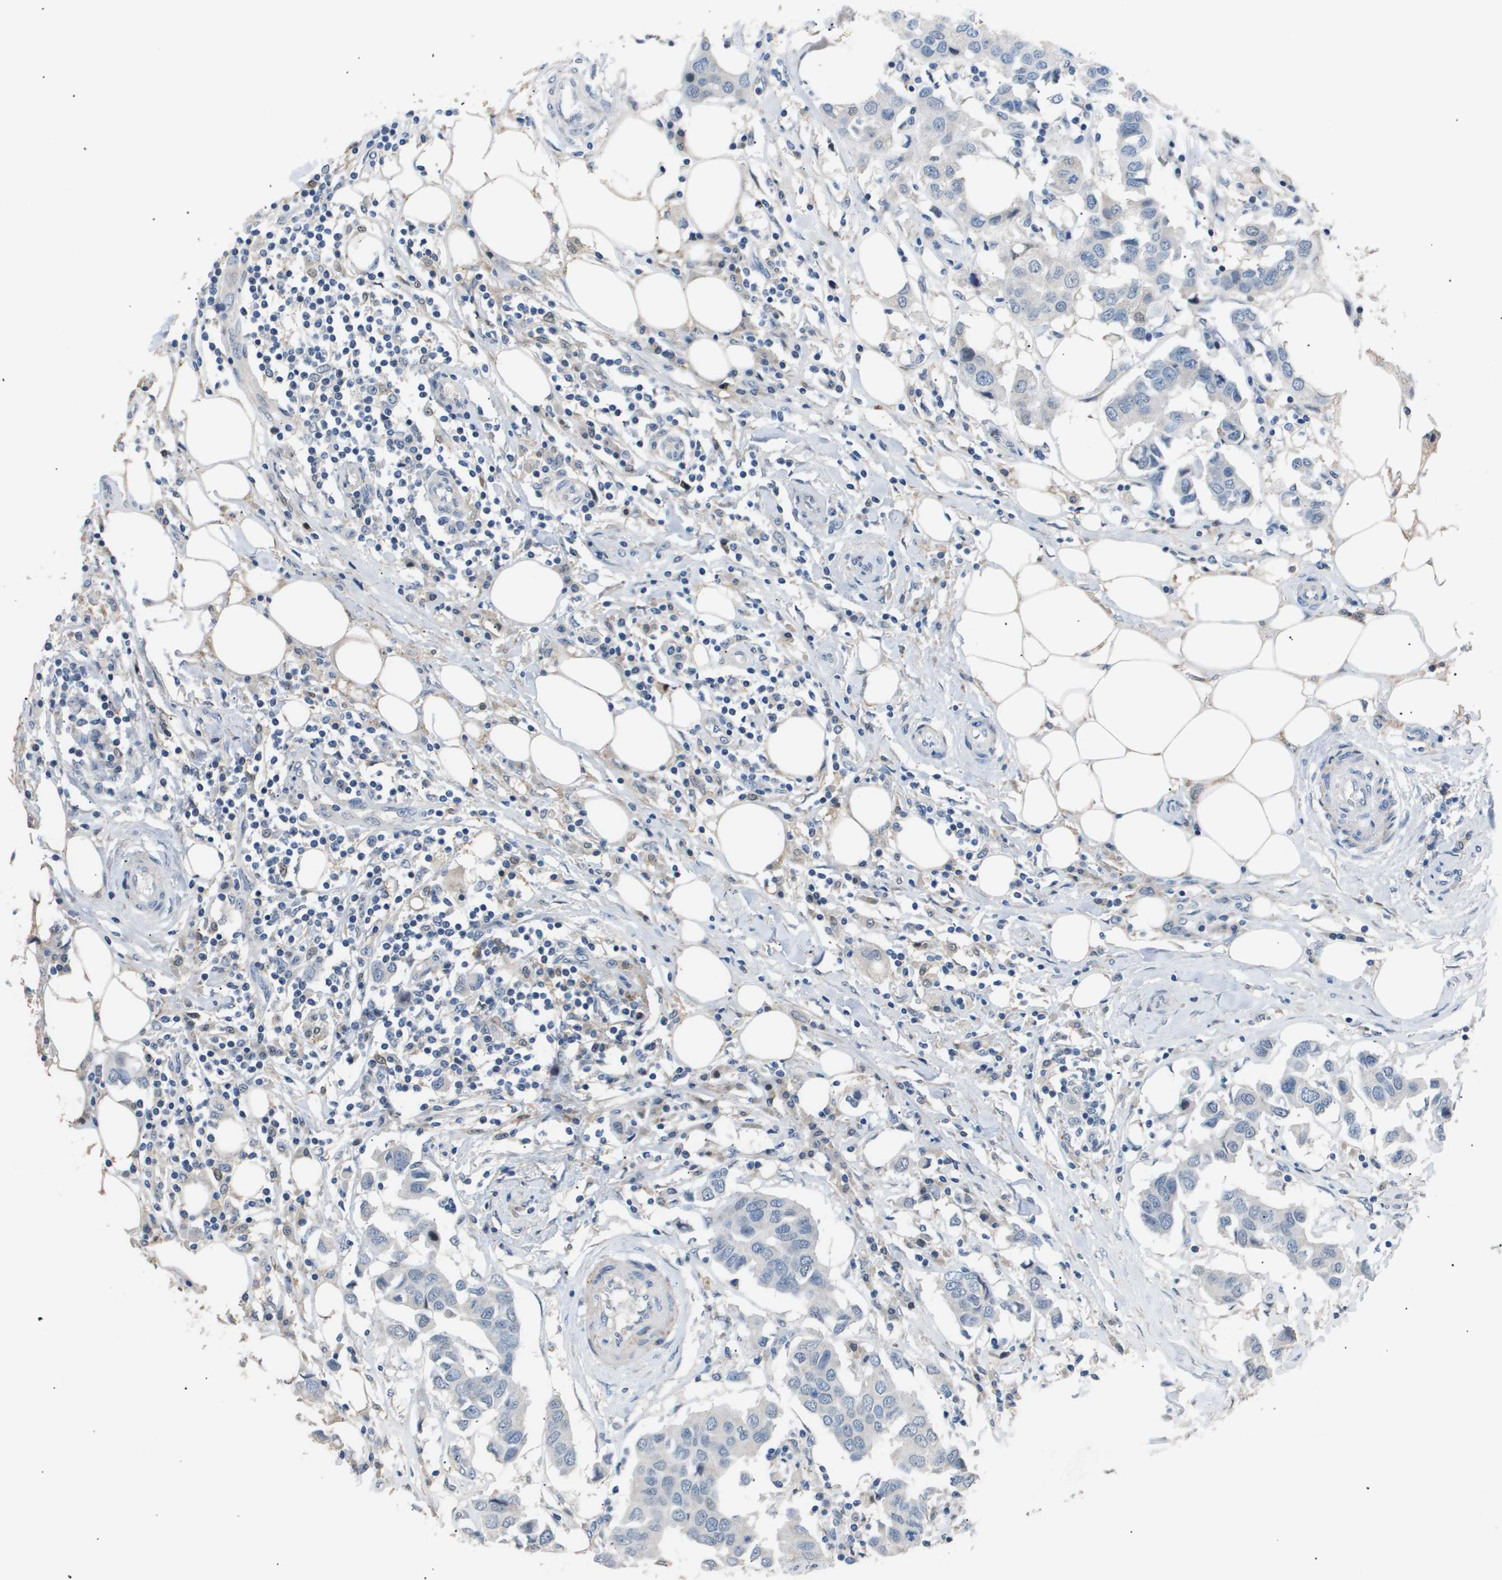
{"staining": {"intensity": "negative", "quantity": "none", "location": "none"}, "tissue": "breast cancer", "cell_type": "Tumor cells", "image_type": "cancer", "snomed": [{"axis": "morphology", "description": "Duct carcinoma"}, {"axis": "topography", "description": "Breast"}], "caption": "Immunohistochemical staining of intraductal carcinoma (breast) shows no significant expression in tumor cells. (DAB immunohistochemistry, high magnification).", "gene": "AKR1A1", "patient": {"sex": "female", "age": 80}}